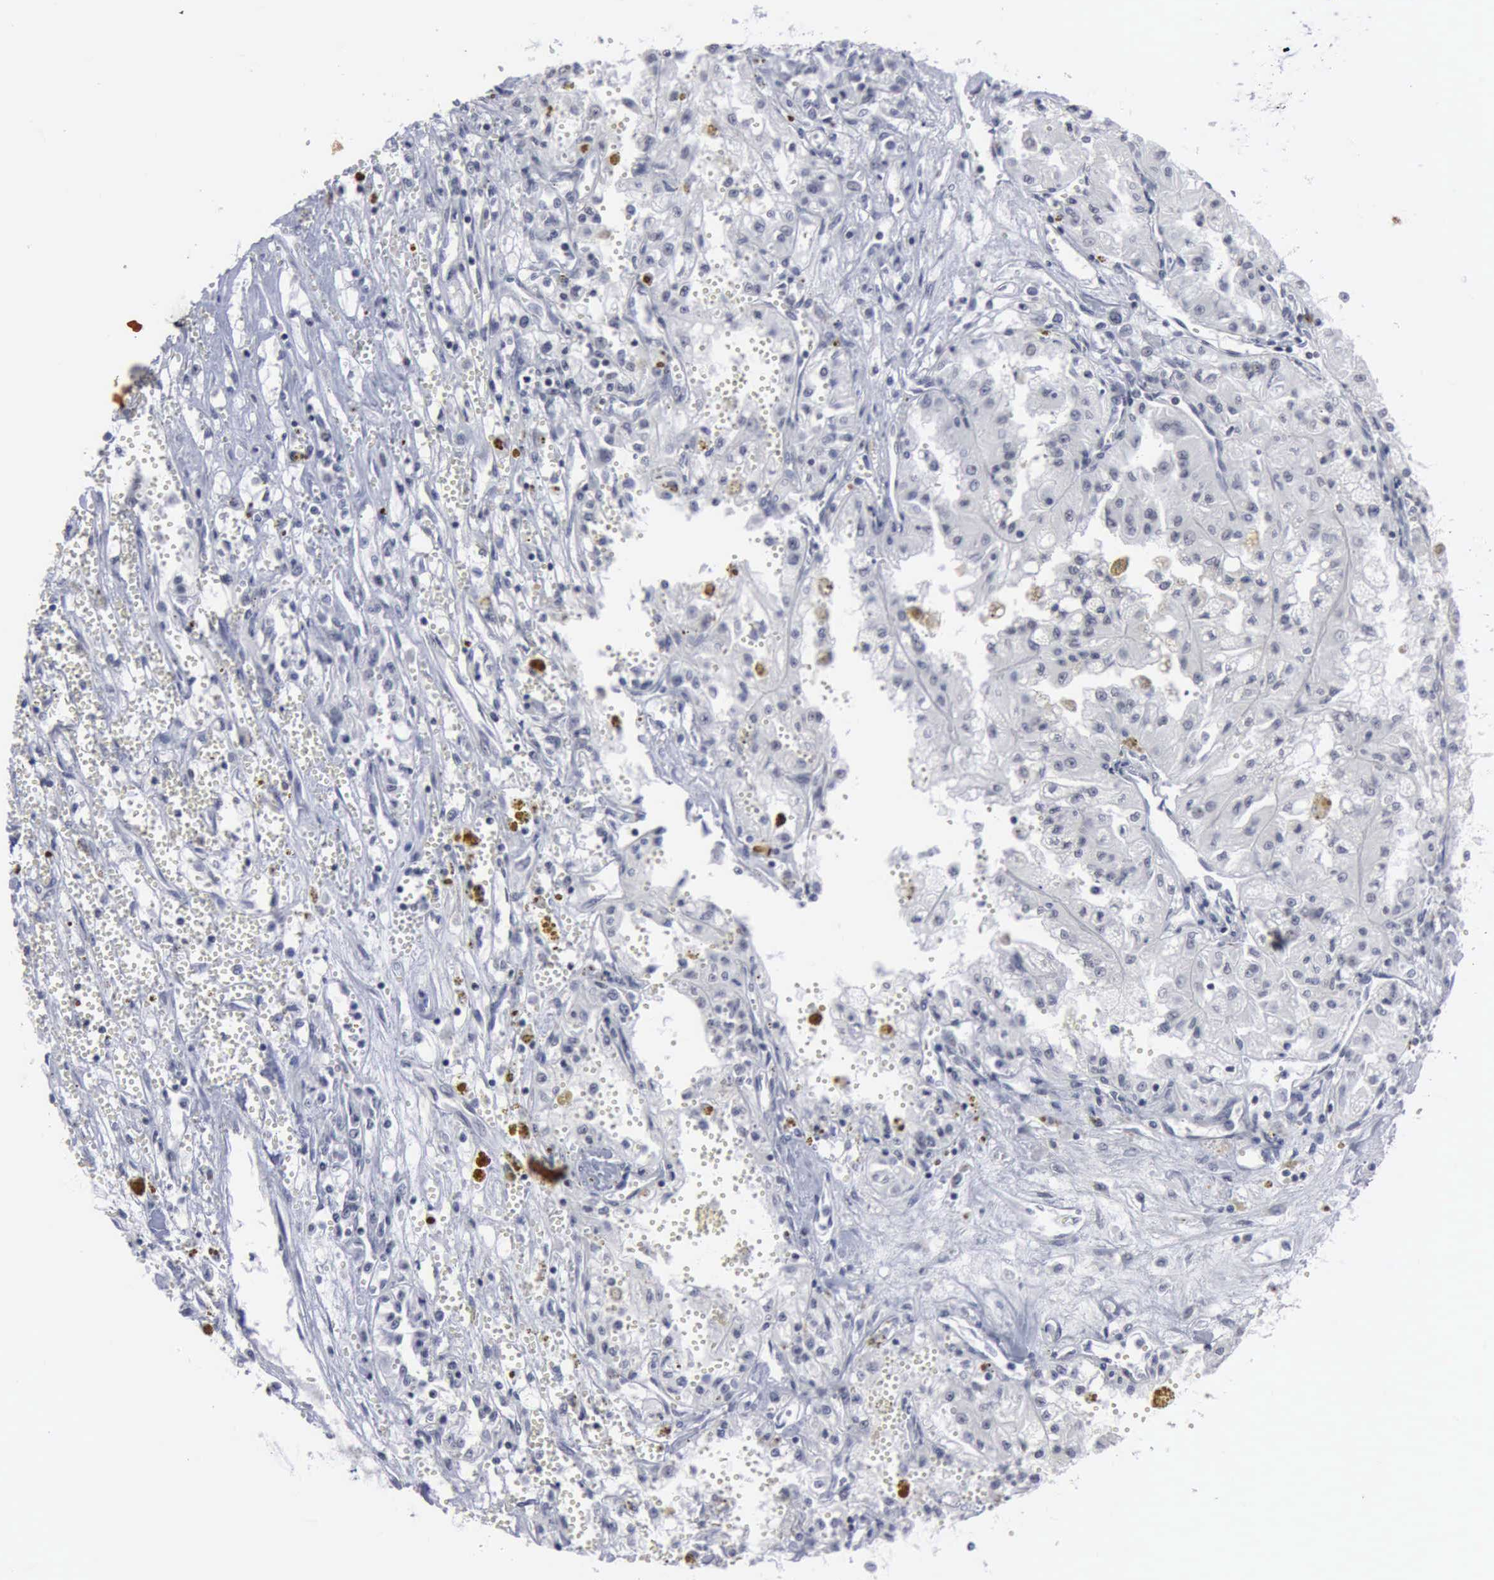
{"staining": {"intensity": "weak", "quantity": "<25%", "location": "nuclear"}, "tissue": "renal cancer", "cell_type": "Tumor cells", "image_type": "cancer", "snomed": [{"axis": "morphology", "description": "Adenocarcinoma, NOS"}, {"axis": "topography", "description": "Kidney"}], "caption": "The histopathology image demonstrates no significant positivity in tumor cells of renal cancer. Brightfield microscopy of immunohistochemistry stained with DAB (3,3'-diaminobenzidine) (brown) and hematoxylin (blue), captured at high magnification.", "gene": "XPA", "patient": {"sex": "male", "age": 78}}